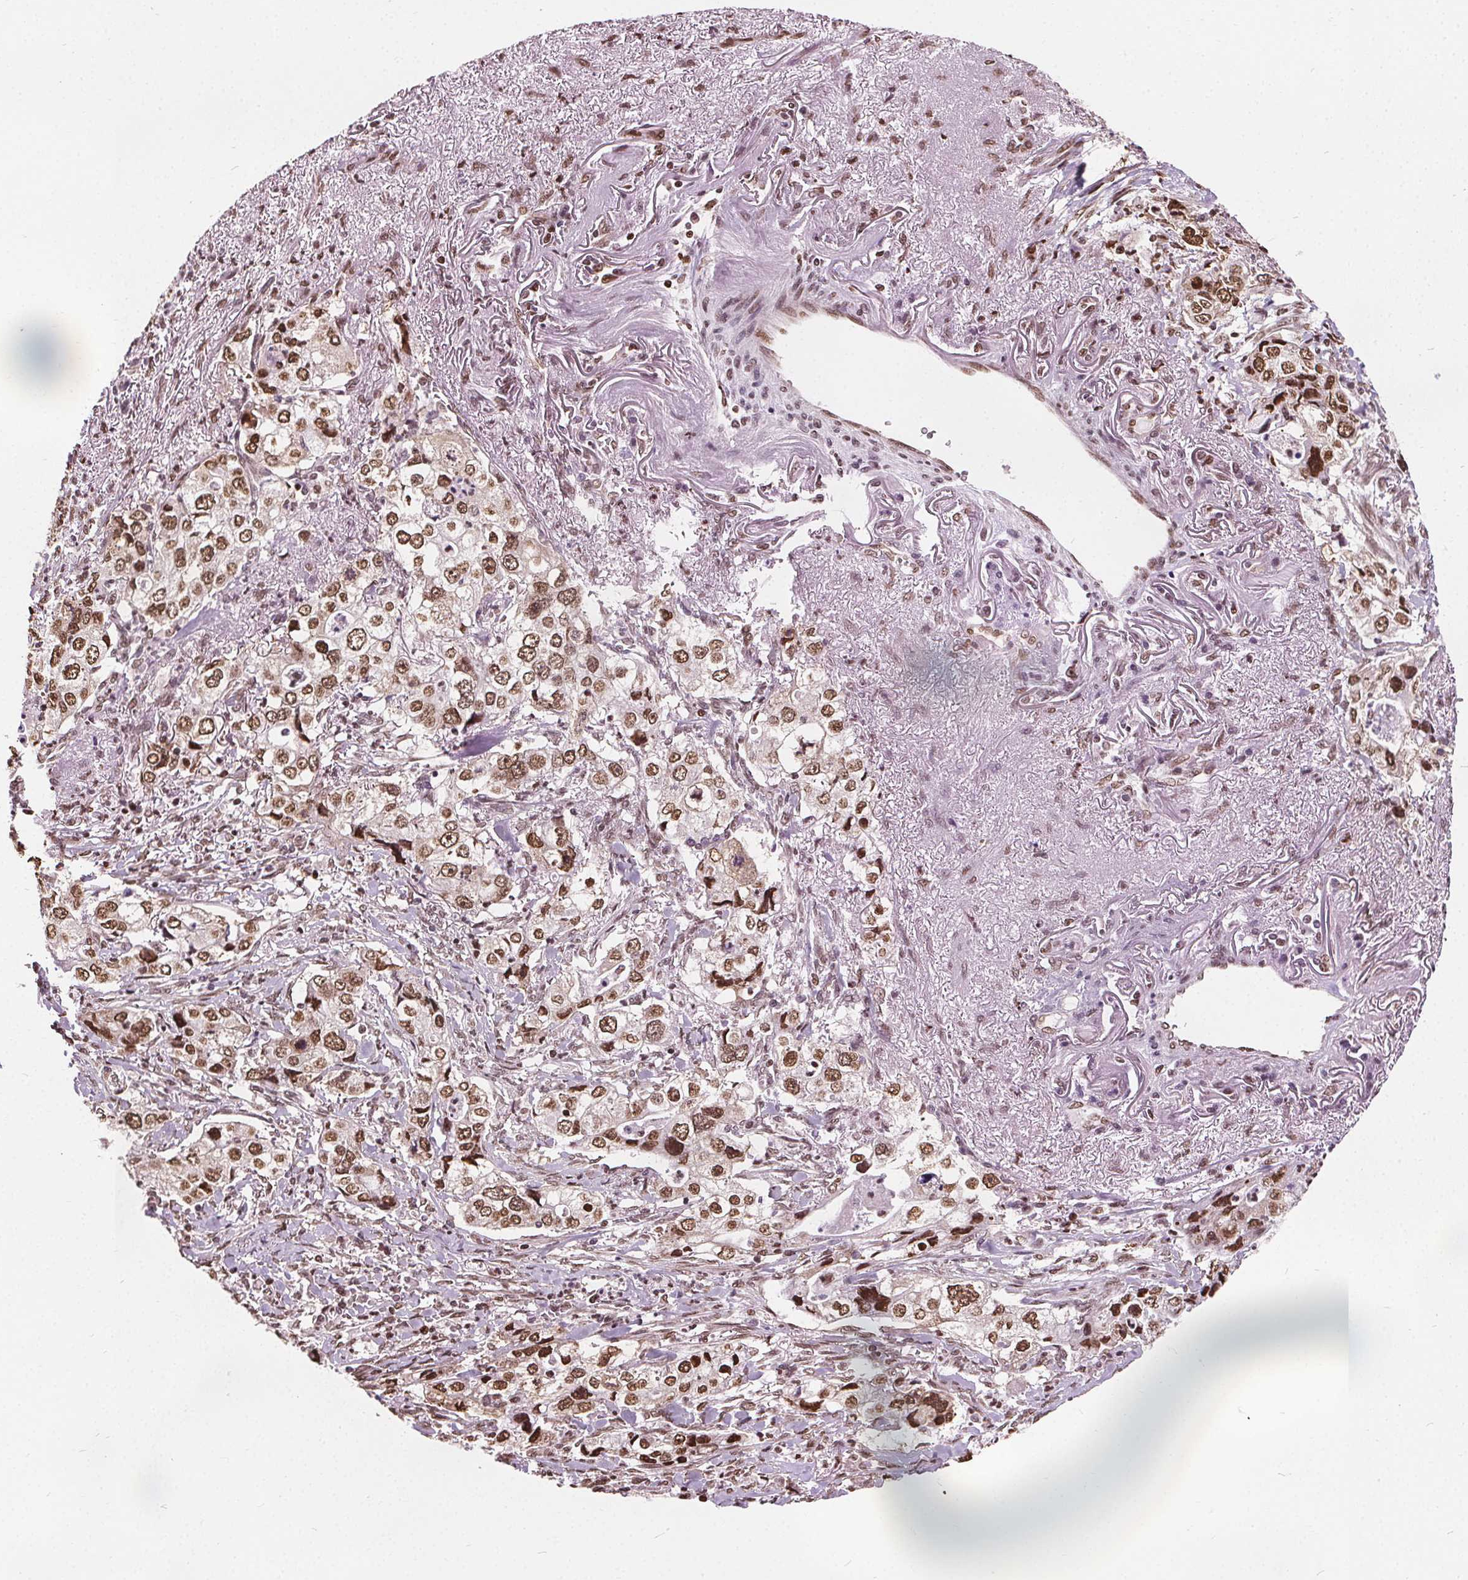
{"staining": {"intensity": "moderate", "quantity": ">75%", "location": "nuclear"}, "tissue": "stomach cancer", "cell_type": "Tumor cells", "image_type": "cancer", "snomed": [{"axis": "morphology", "description": "Adenocarcinoma, NOS"}, {"axis": "topography", "description": "Stomach, upper"}], "caption": "Immunohistochemistry (IHC) (DAB (3,3'-diaminobenzidine)) staining of stomach cancer (adenocarcinoma) displays moderate nuclear protein expression in about >75% of tumor cells. (Stains: DAB (3,3'-diaminobenzidine) in brown, nuclei in blue, Microscopy: brightfield microscopy at high magnification).", "gene": "ISLR2", "patient": {"sex": "male", "age": 75}}